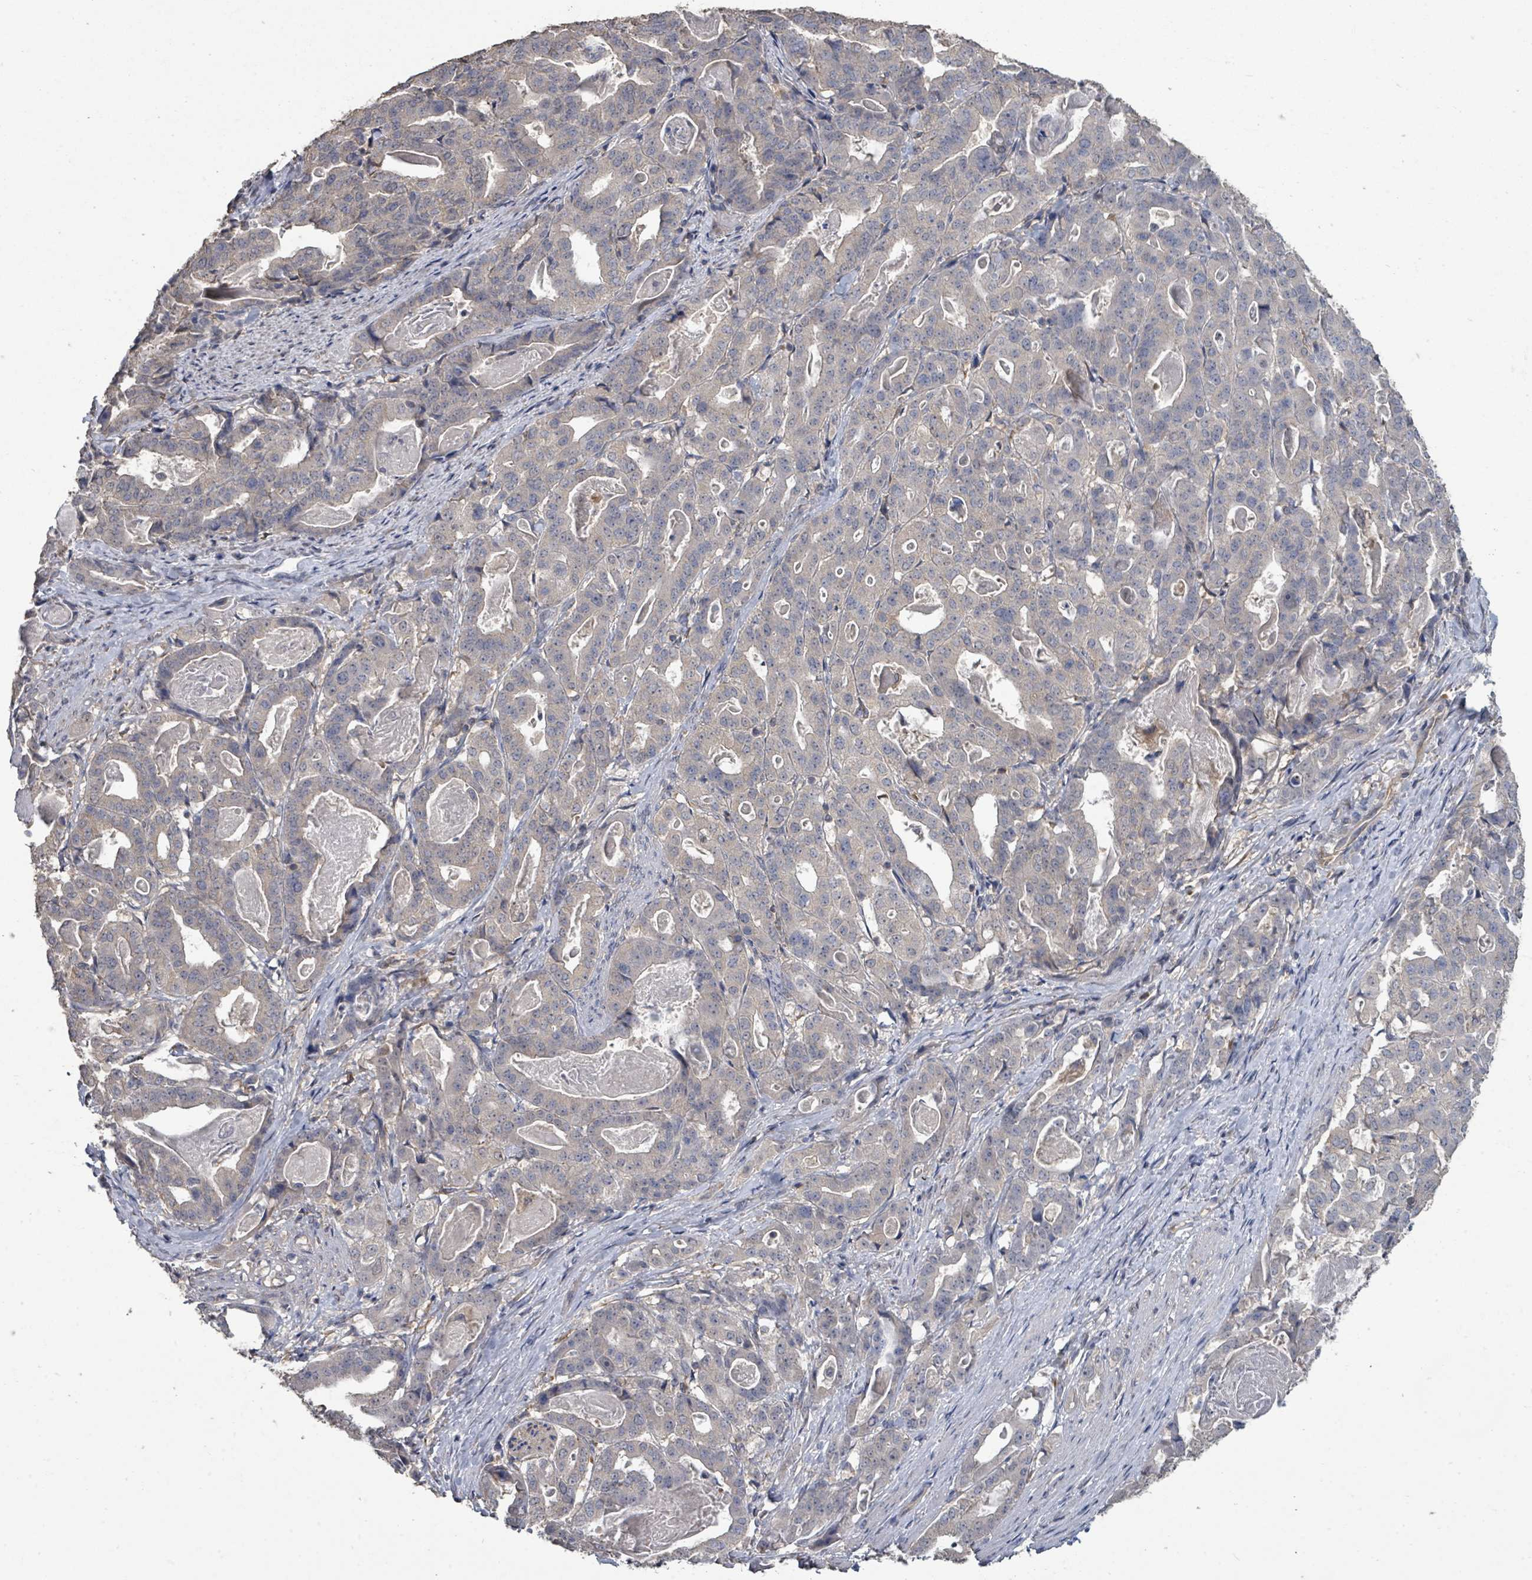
{"staining": {"intensity": "negative", "quantity": "none", "location": "none"}, "tissue": "stomach cancer", "cell_type": "Tumor cells", "image_type": "cancer", "snomed": [{"axis": "morphology", "description": "Adenocarcinoma, NOS"}, {"axis": "topography", "description": "Stomach"}], "caption": "Photomicrograph shows no protein staining in tumor cells of stomach cancer (adenocarcinoma) tissue. Nuclei are stained in blue.", "gene": "SLC9A7", "patient": {"sex": "male", "age": 48}}